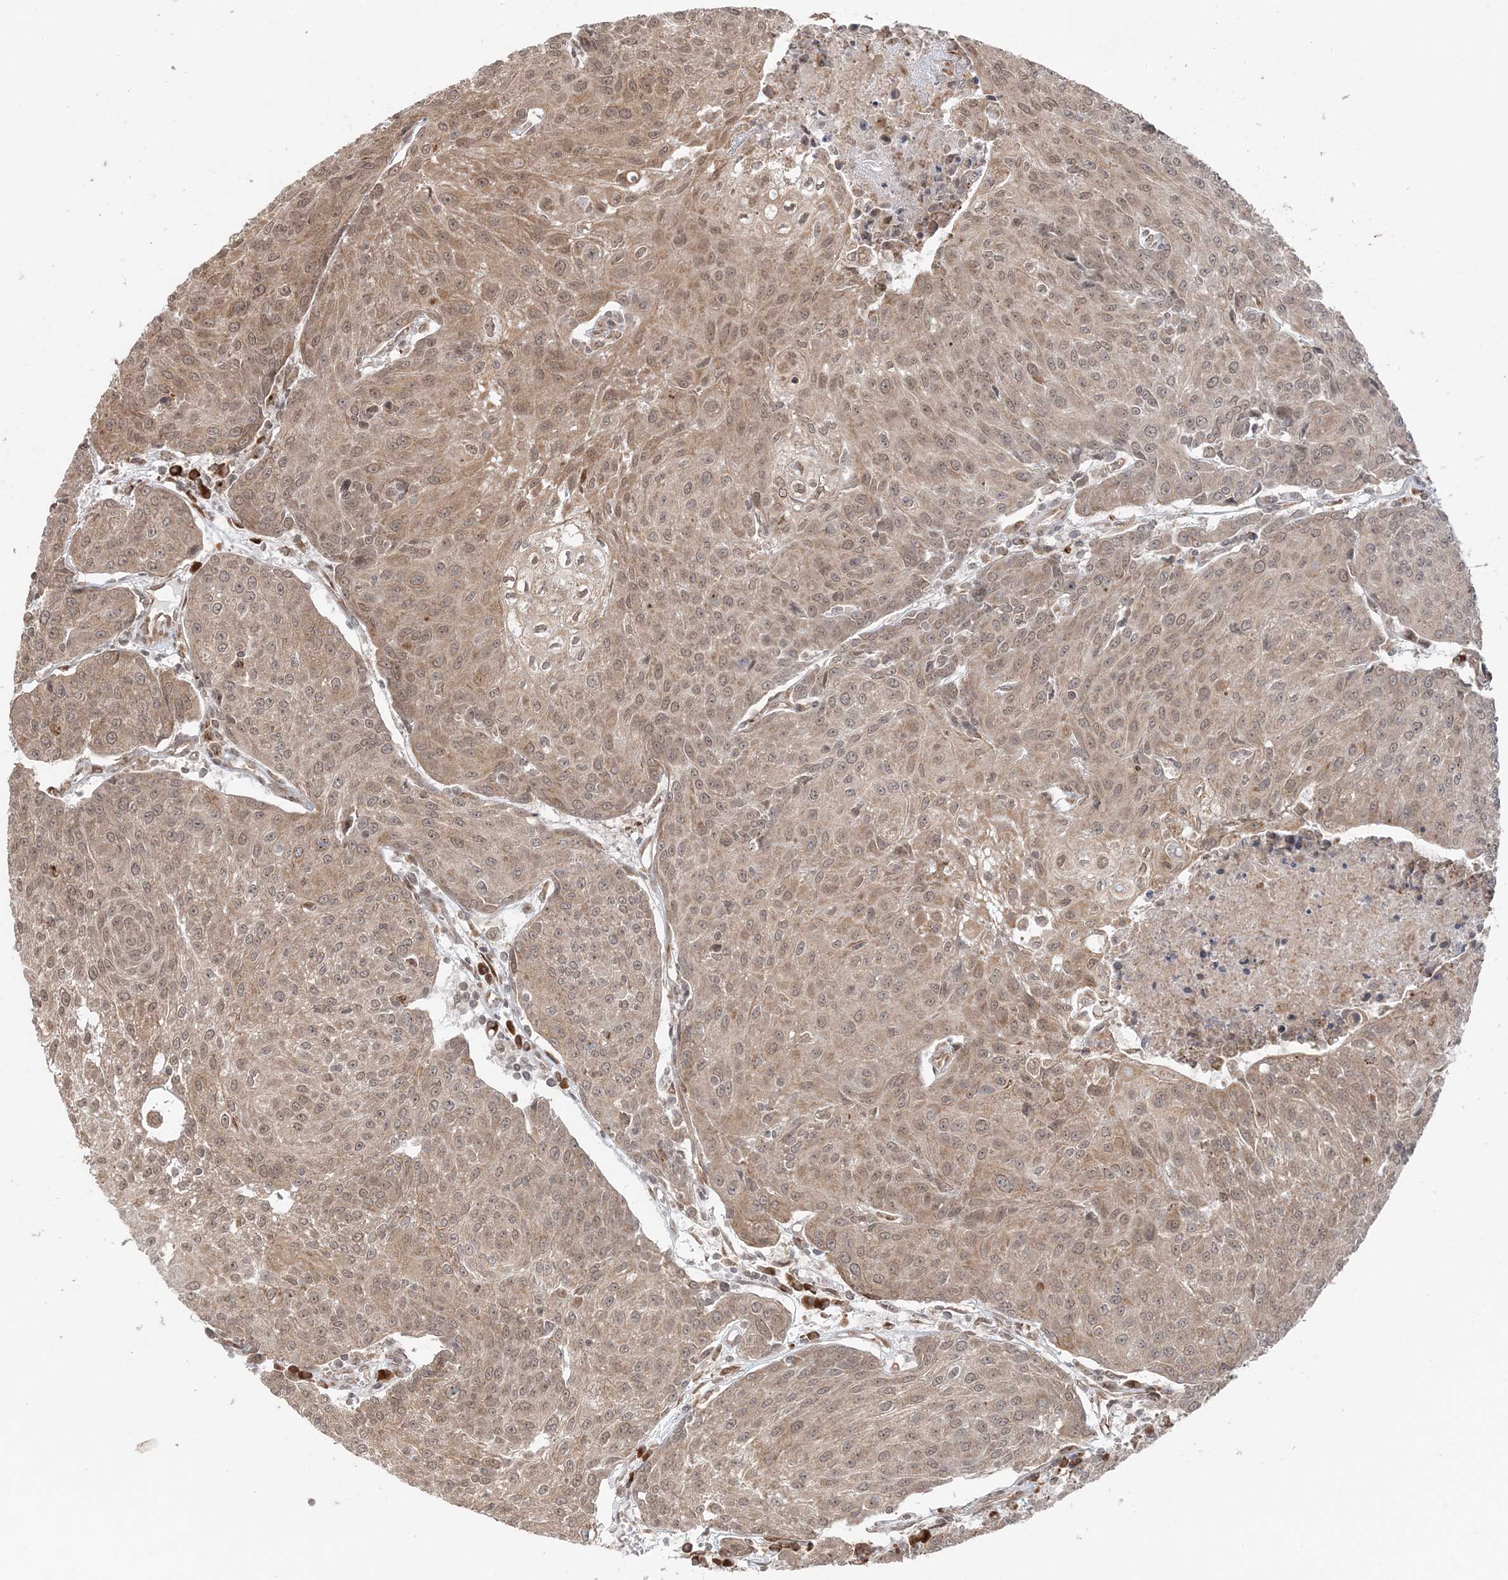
{"staining": {"intensity": "moderate", "quantity": ">75%", "location": "cytoplasmic/membranous,nuclear"}, "tissue": "urothelial cancer", "cell_type": "Tumor cells", "image_type": "cancer", "snomed": [{"axis": "morphology", "description": "Urothelial carcinoma, High grade"}, {"axis": "topography", "description": "Urinary bladder"}], "caption": "Urothelial cancer stained with a brown dye exhibits moderate cytoplasmic/membranous and nuclear positive expression in about >75% of tumor cells.", "gene": "TMED10", "patient": {"sex": "female", "age": 85}}